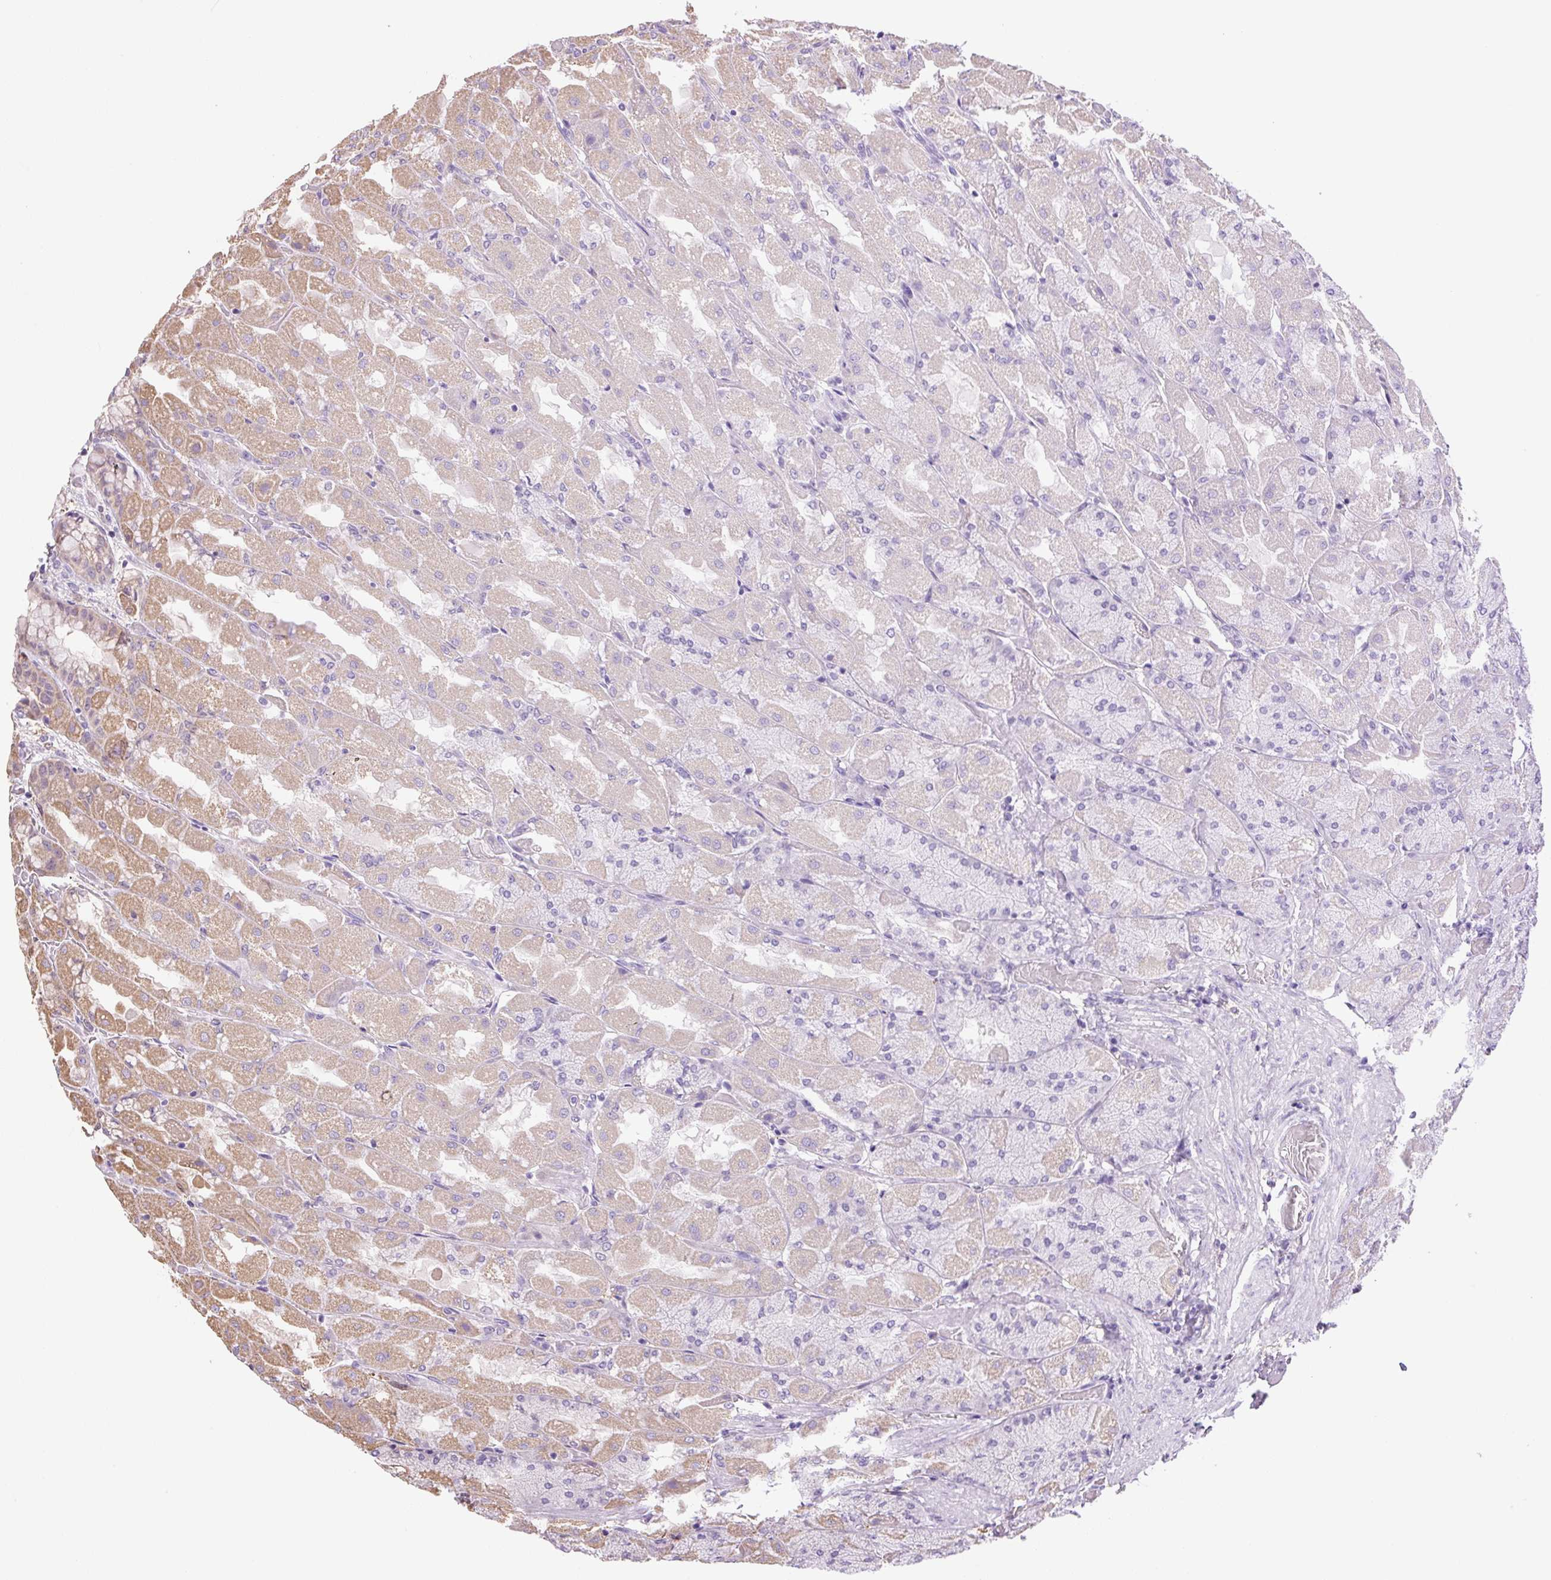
{"staining": {"intensity": "moderate", "quantity": "25%-75%", "location": "cytoplasmic/membranous"}, "tissue": "stomach", "cell_type": "Glandular cells", "image_type": "normal", "snomed": [{"axis": "morphology", "description": "Normal tissue, NOS"}, {"axis": "topography", "description": "Stomach"}], "caption": "Moderate cytoplasmic/membranous protein positivity is present in approximately 25%-75% of glandular cells in stomach.", "gene": "SGF29", "patient": {"sex": "female", "age": 61}}